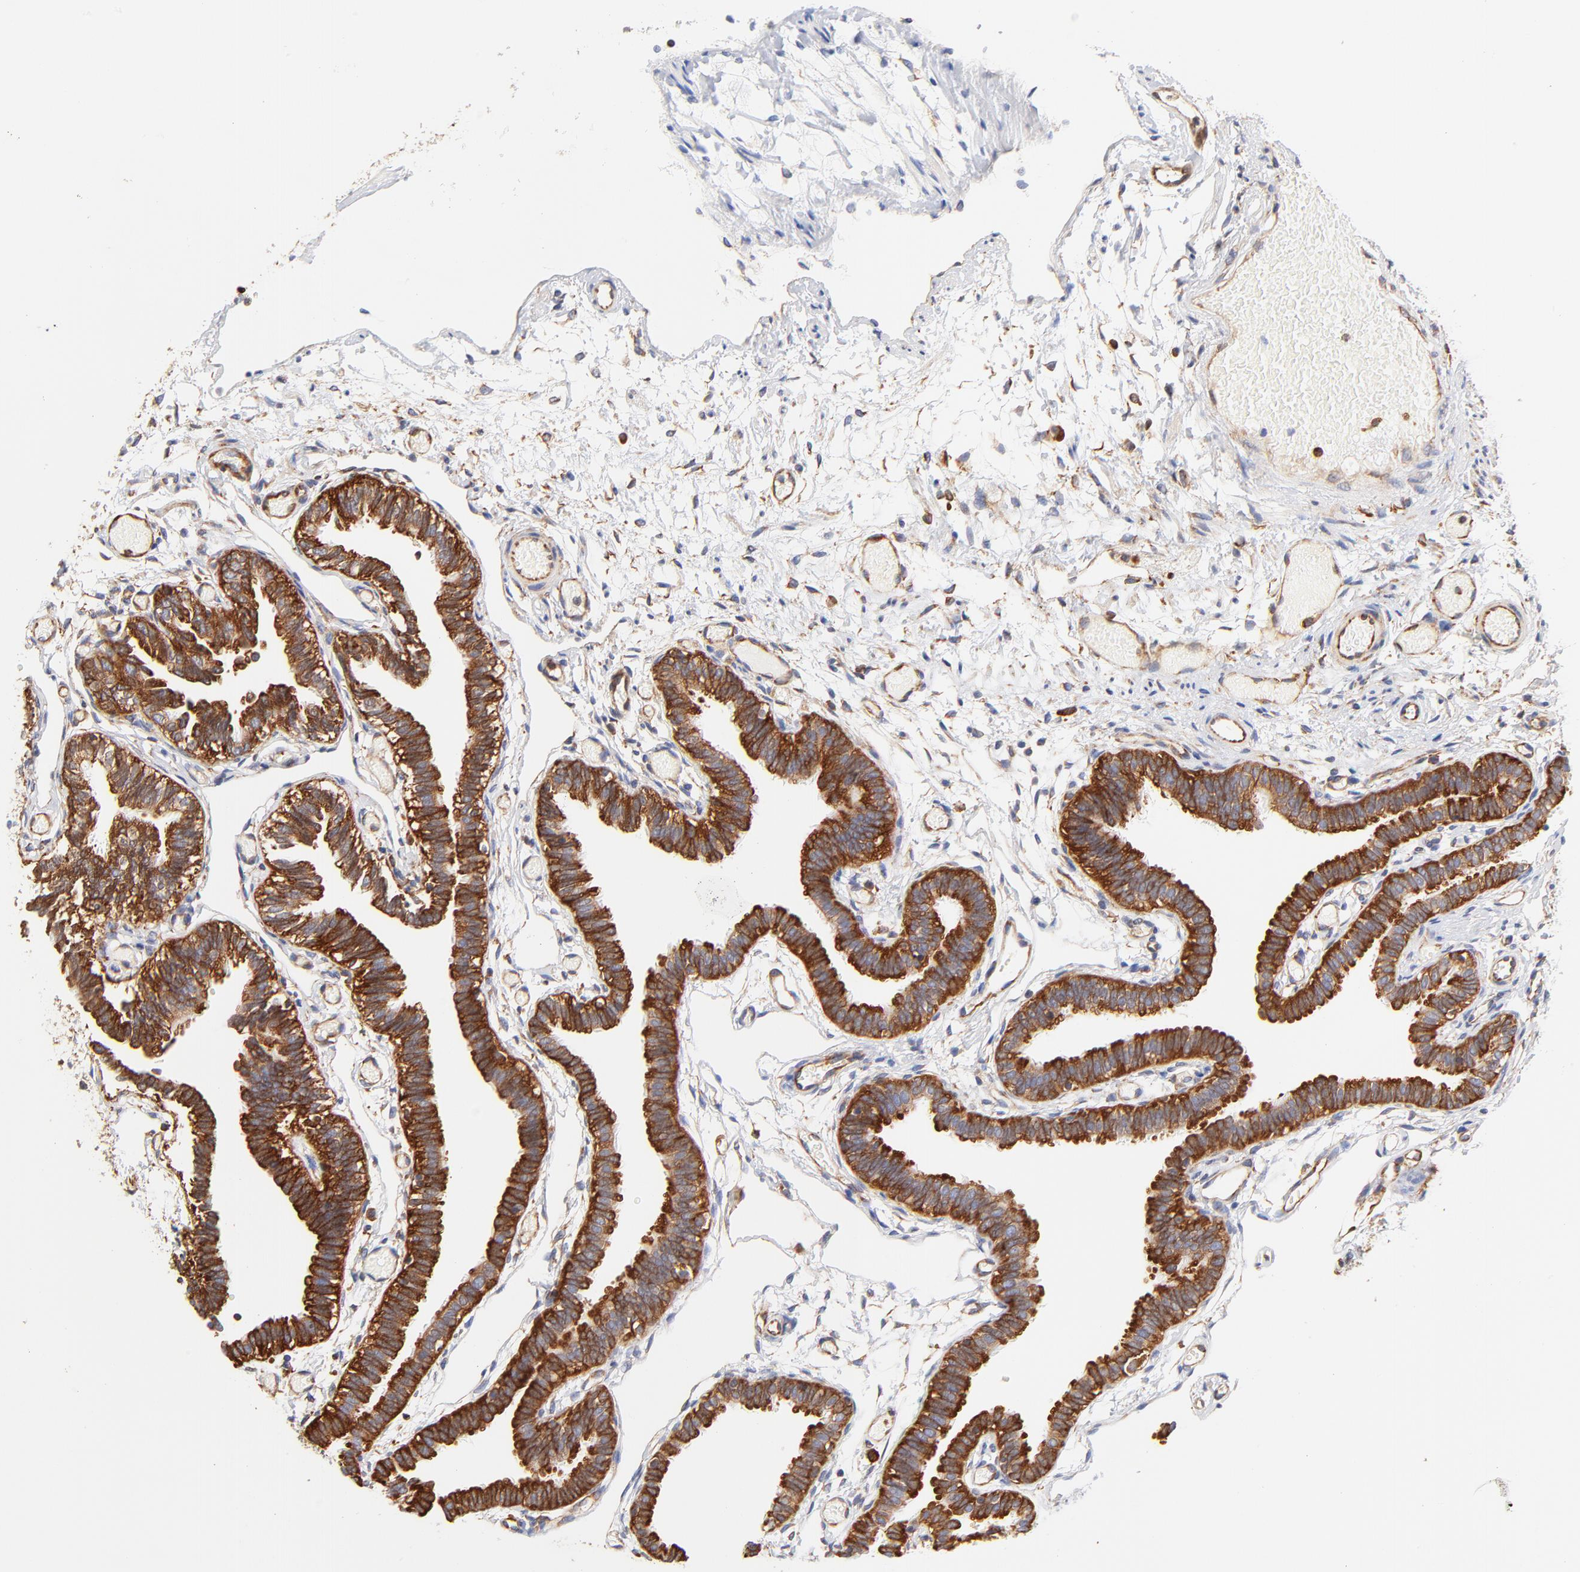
{"staining": {"intensity": "strong", "quantity": ">75%", "location": "cytoplasmic/membranous"}, "tissue": "fallopian tube", "cell_type": "Glandular cells", "image_type": "normal", "snomed": [{"axis": "morphology", "description": "Normal tissue, NOS"}, {"axis": "topography", "description": "Fallopian tube"}], "caption": "Immunohistochemistry of unremarkable fallopian tube displays high levels of strong cytoplasmic/membranous positivity in about >75% of glandular cells. (DAB (3,3'-diaminobenzidine) IHC, brown staining for protein, blue staining for nuclei).", "gene": "RPL27", "patient": {"sex": "female", "age": 29}}